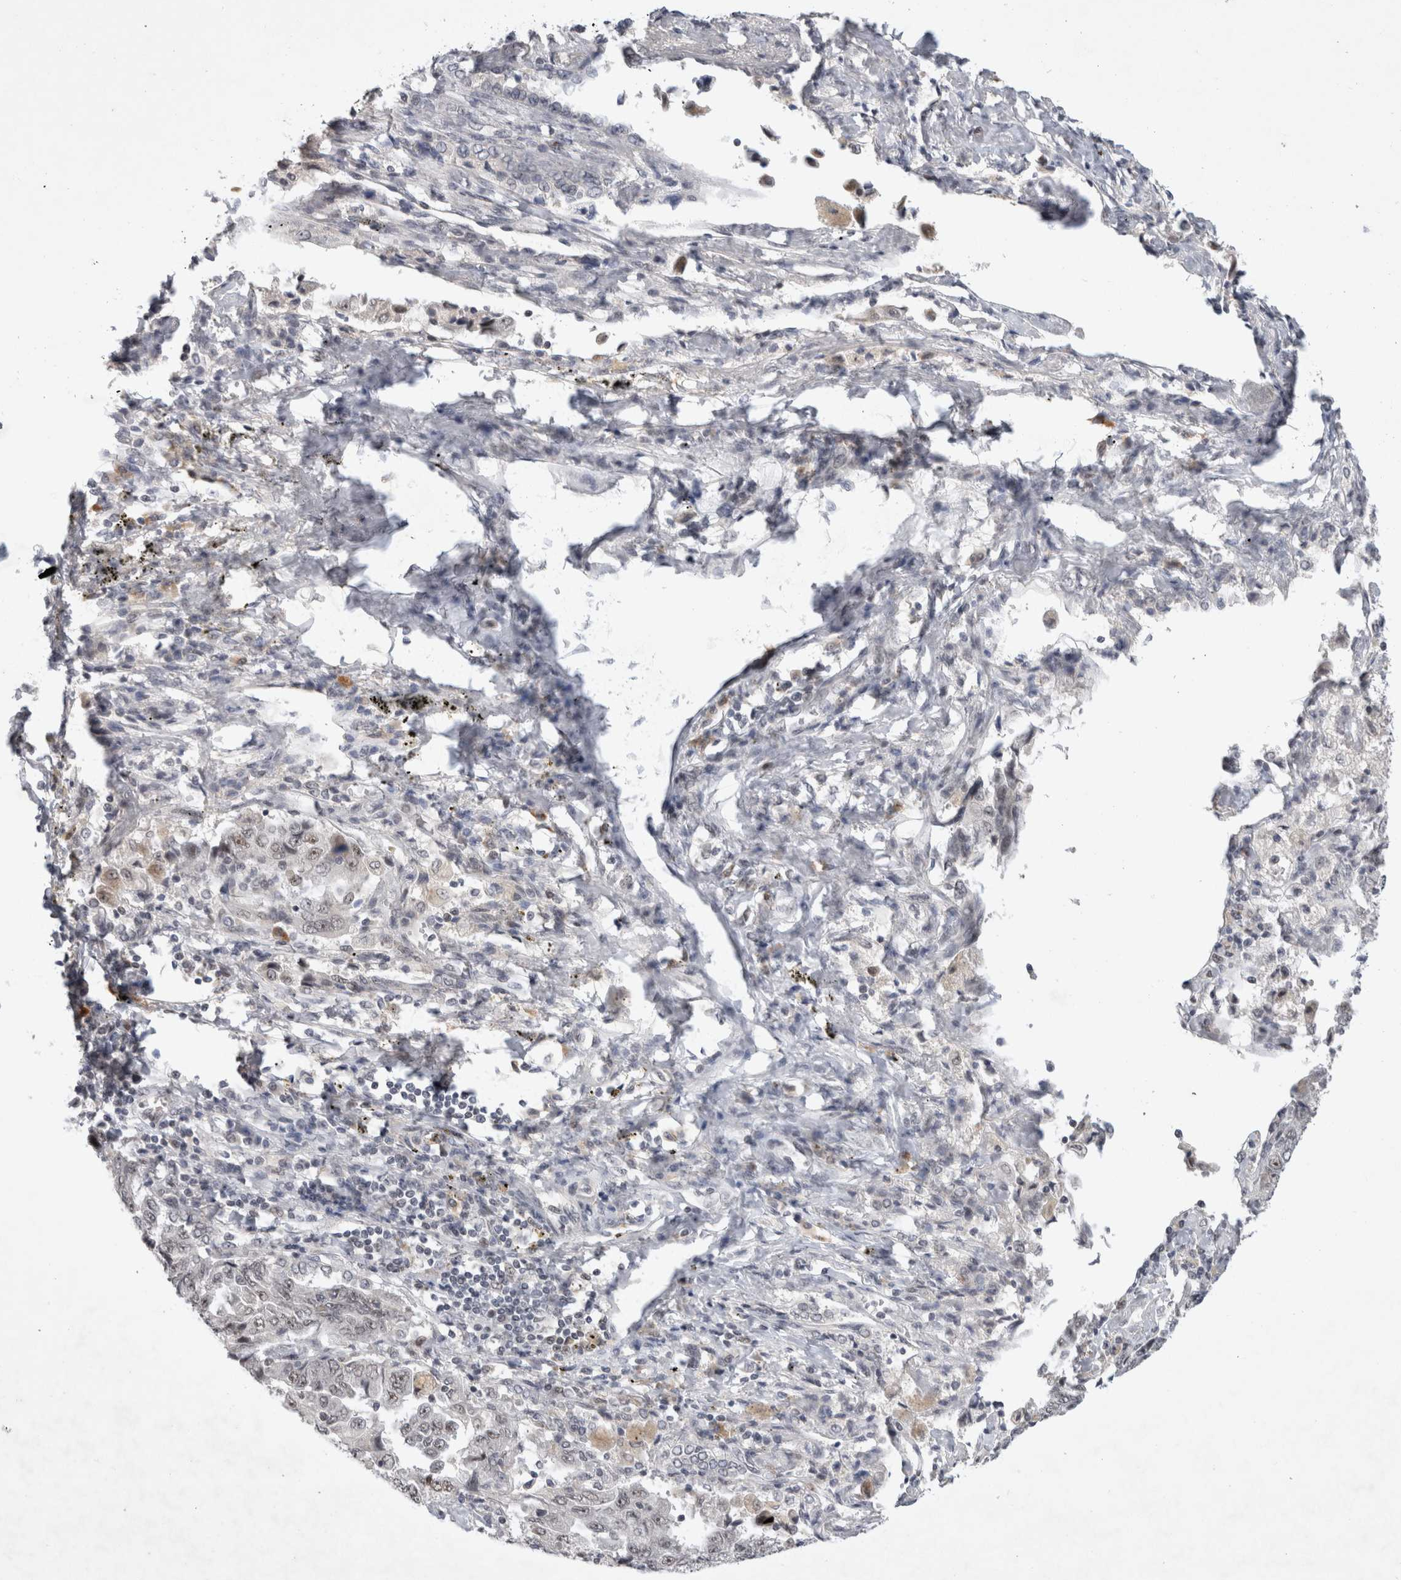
{"staining": {"intensity": "weak", "quantity": "<25%", "location": "nuclear"}, "tissue": "lung cancer", "cell_type": "Tumor cells", "image_type": "cancer", "snomed": [{"axis": "morphology", "description": "Adenocarcinoma, NOS"}, {"axis": "topography", "description": "Lung"}], "caption": "DAB immunohistochemical staining of lung cancer (adenocarcinoma) displays no significant staining in tumor cells. The staining was performed using DAB (3,3'-diaminobenzidine) to visualize the protein expression in brown, while the nuclei were stained in blue with hematoxylin (Magnification: 20x).", "gene": "HESX1", "patient": {"sex": "female", "age": 51}}